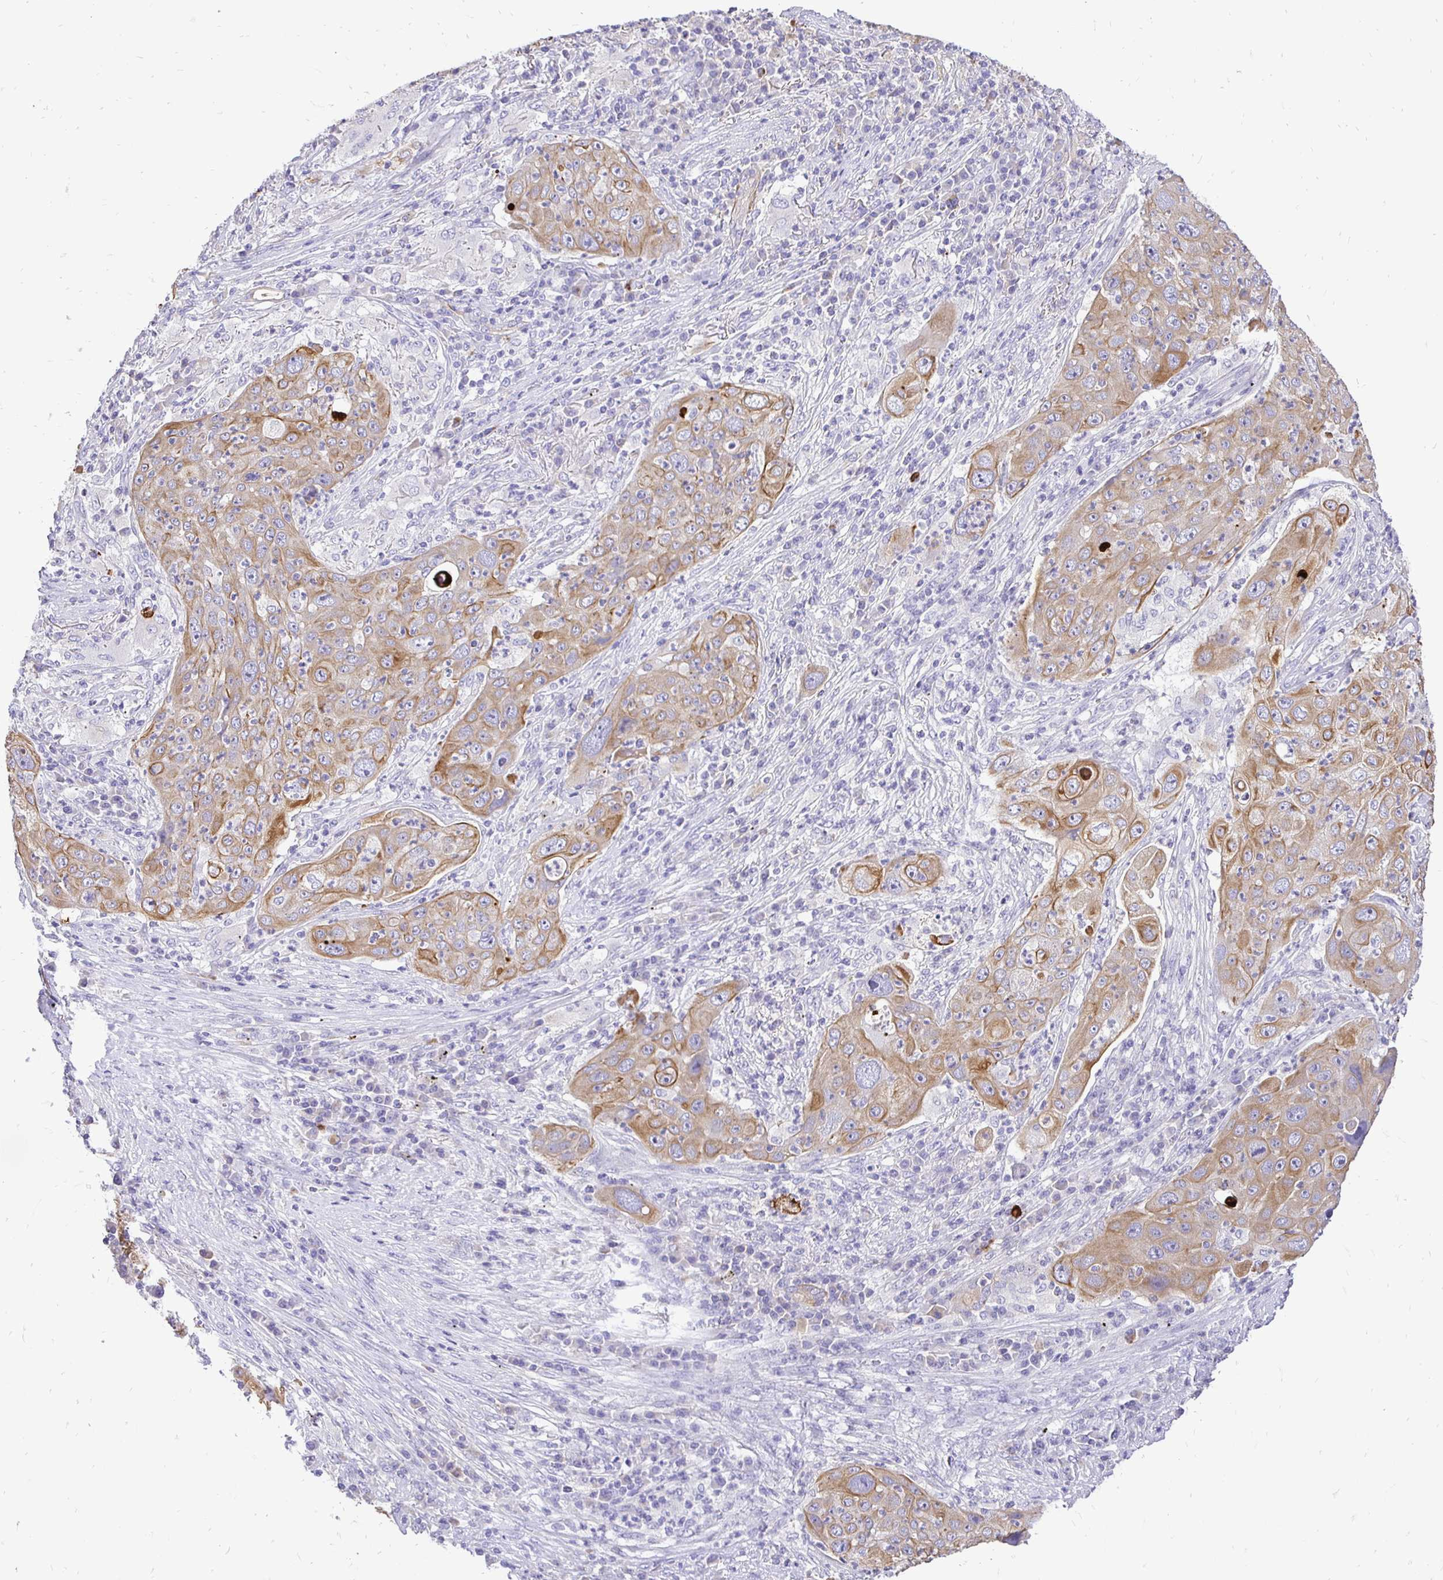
{"staining": {"intensity": "moderate", "quantity": ">75%", "location": "cytoplasmic/membranous"}, "tissue": "lung cancer", "cell_type": "Tumor cells", "image_type": "cancer", "snomed": [{"axis": "morphology", "description": "Squamous cell carcinoma, NOS"}, {"axis": "topography", "description": "Lung"}], "caption": "Protein expression analysis of human lung cancer (squamous cell carcinoma) reveals moderate cytoplasmic/membranous staining in approximately >75% of tumor cells.", "gene": "TAF1D", "patient": {"sex": "female", "age": 59}}